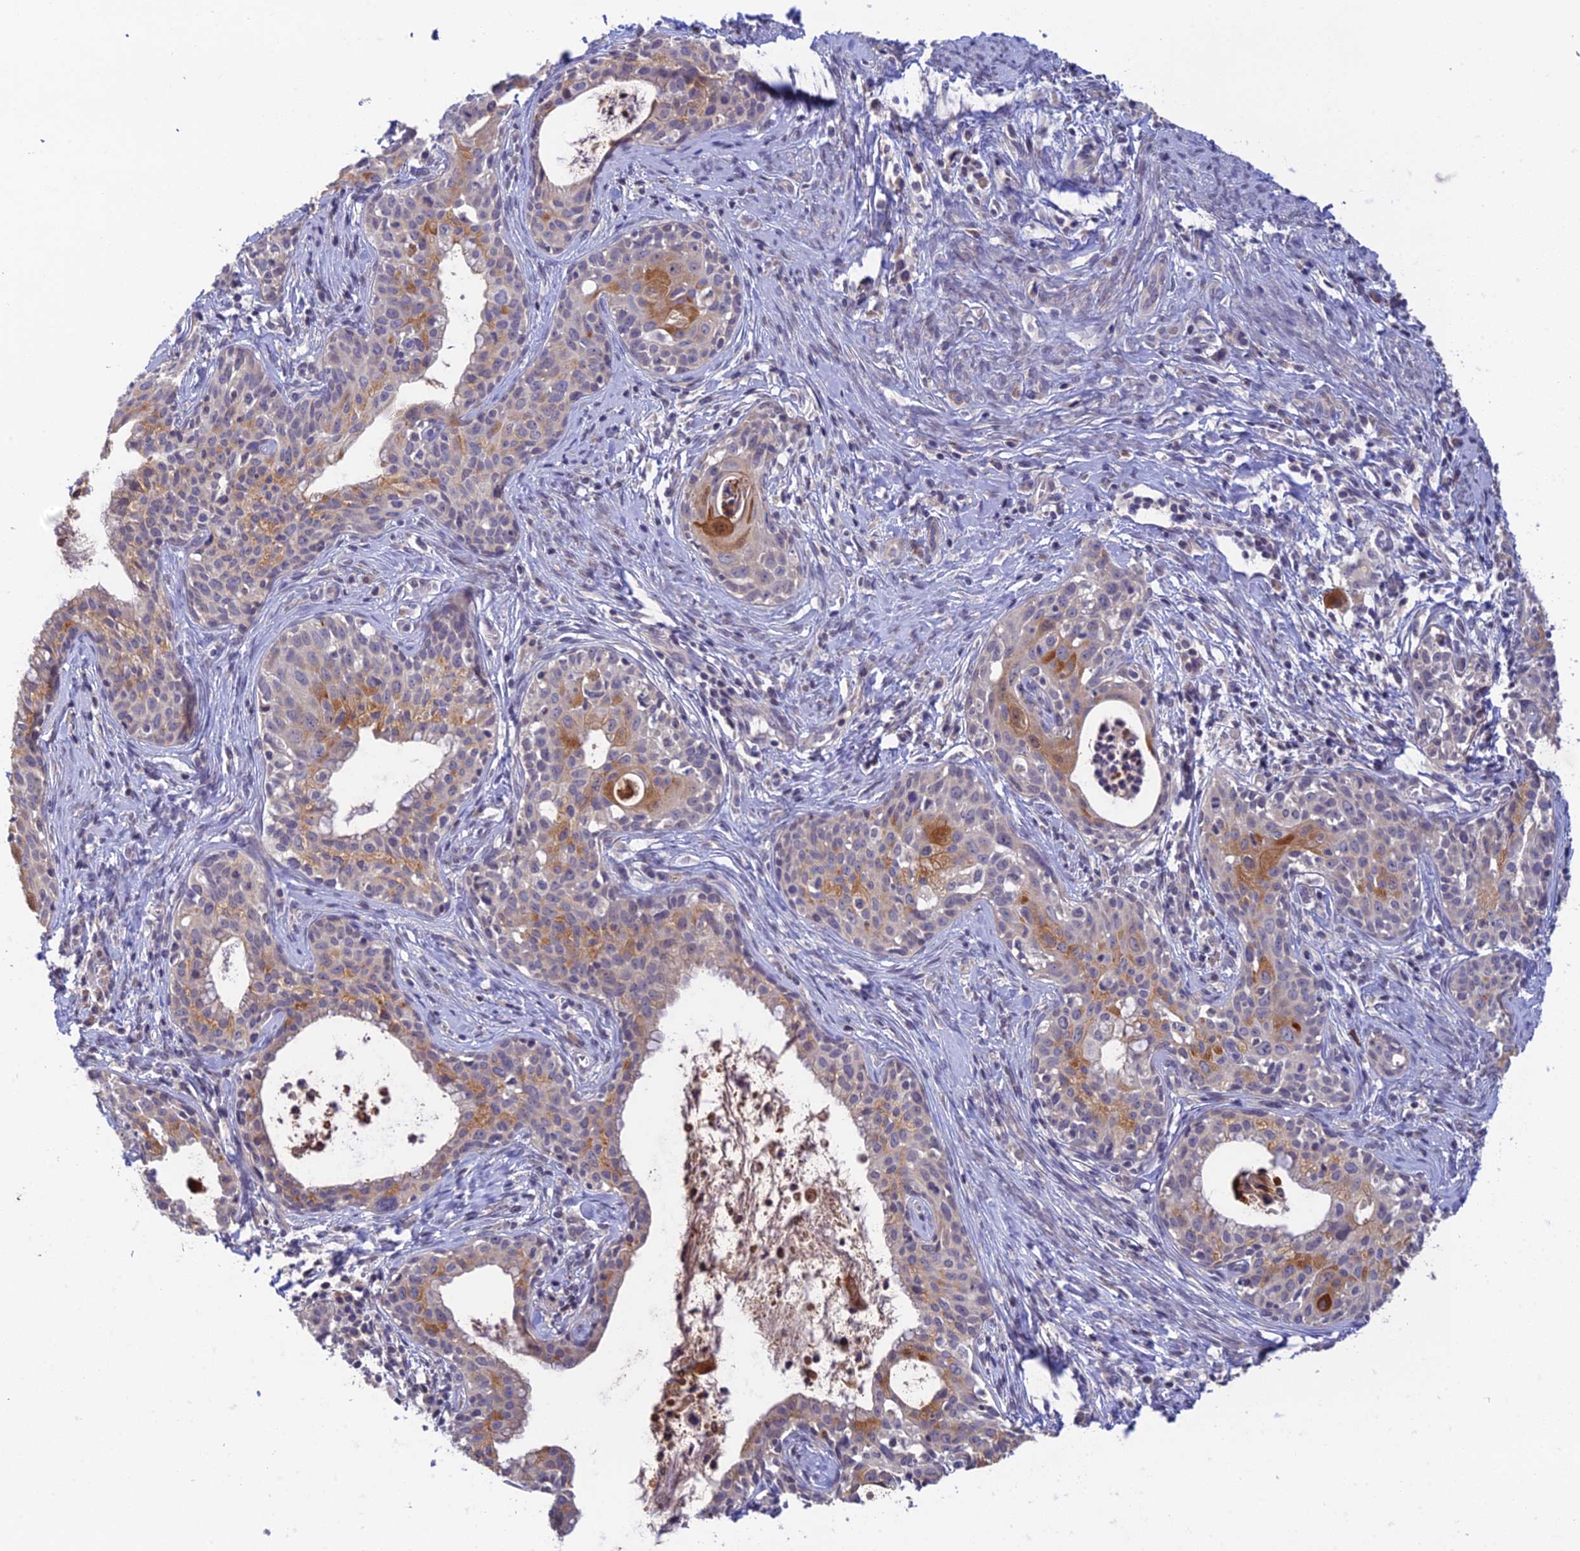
{"staining": {"intensity": "moderate", "quantity": "<25%", "location": "cytoplasmic/membranous"}, "tissue": "cervical cancer", "cell_type": "Tumor cells", "image_type": "cancer", "snomed": [{"axis": "morphology", "description": "Squamous cell carcinoma, NOS"}, {"axis": "topography", "description": "Cervix"}], "caption": "Immunohistochemistry of cervical squamous cell carcinoma demonstrates low levels of moderate cytoplasmic/membranous staining in approximately <25% of tumor cells.", "gene": "CWH43", "patient": {"sex": "female", "age": 52}}